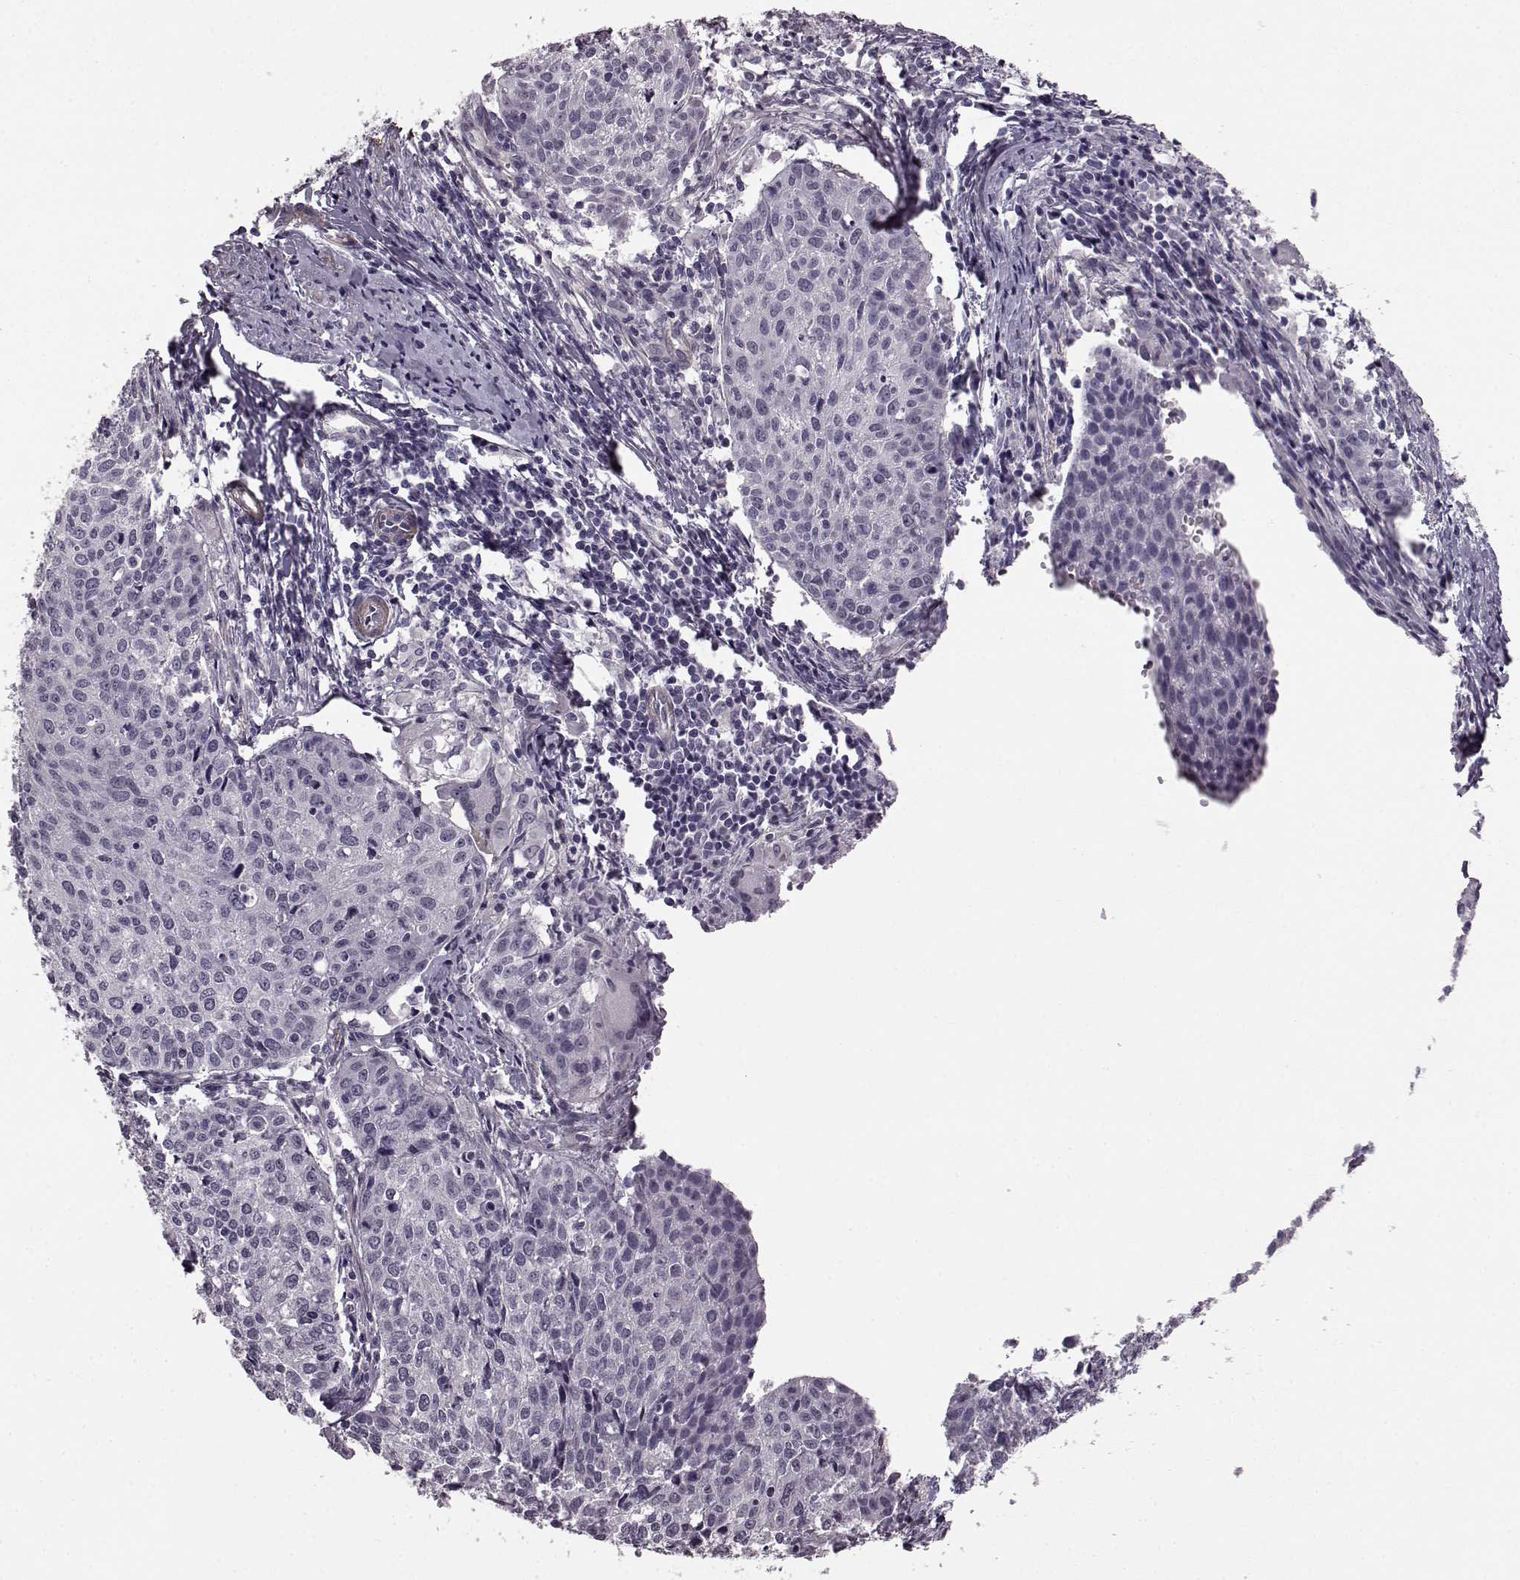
{"staining": {"intensity": "negative", "quantity": "none", "location": "none"}, "tissue": "cervical cancer", "cell_type": "Tumor cells", "image_type": "cancer", "snomed": [{"axis": "morphology", "description": "Squamous cell carcinoma, NOS"}, {"axis": "topography", "description": "Cervix"}], "caption": "Cervical squamous cell carcinoma stained for a protein using immunohistochemistry (IHC) reveals no expression tumor cells.", "gene": "SLCO3A1", "patient": {"sex": "female", "age": 38}}